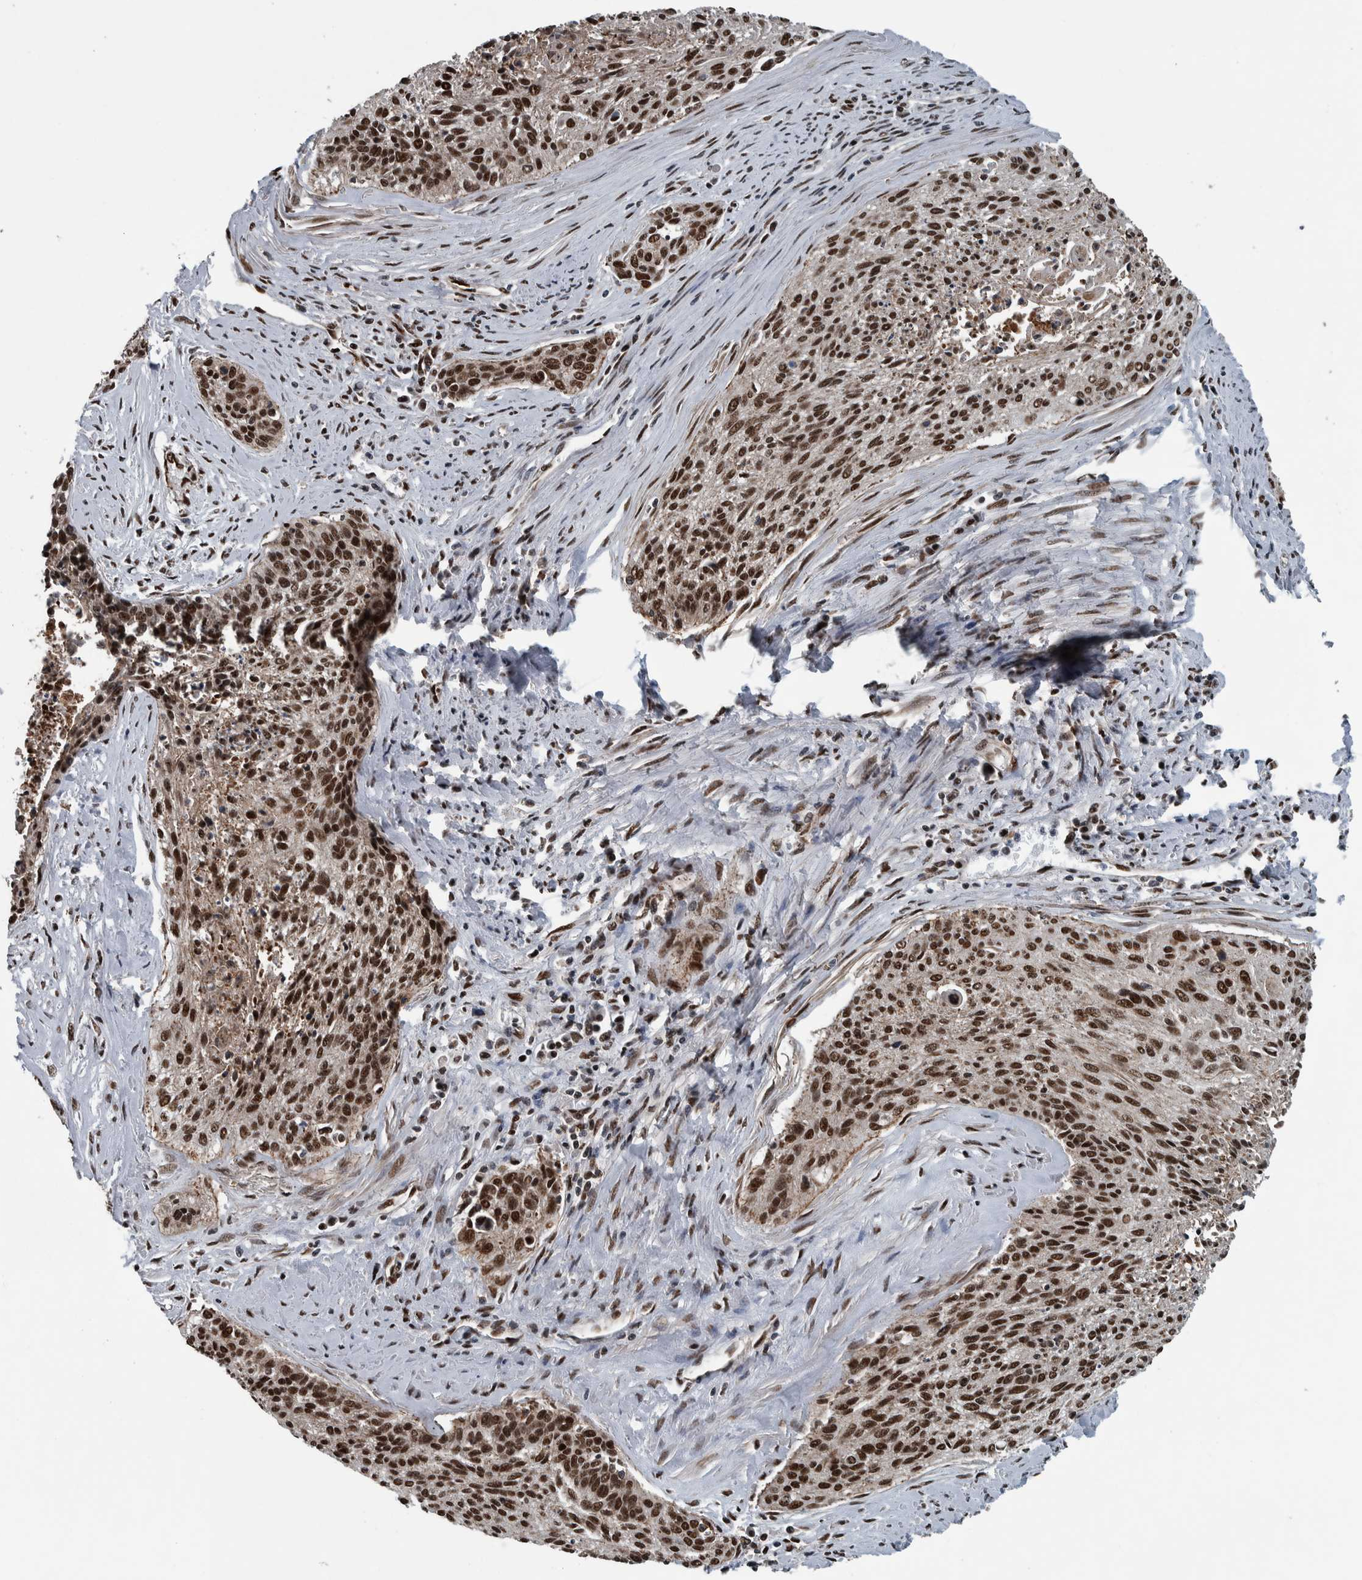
{"staining": {"intensity": "strong", "quantity": ">75%", "location": "nuclear"}, "tissue": "cervical cancer", "cell_type": "Tumor cells", "image_type": "cancer", "snomed": [{"axis": "morphology", "description": "Squamous cell carcinoma, NOS"}, {"axis": "topography", "description": "Cervix"}], "caption": "The image demonstrates immunohistochemical staining of cervical cancer. There is strong nuclear staining is seen in about >75% of tumor cells.", "gene": "FAM135B", "patient": {"sex": "female", "age": 55}}